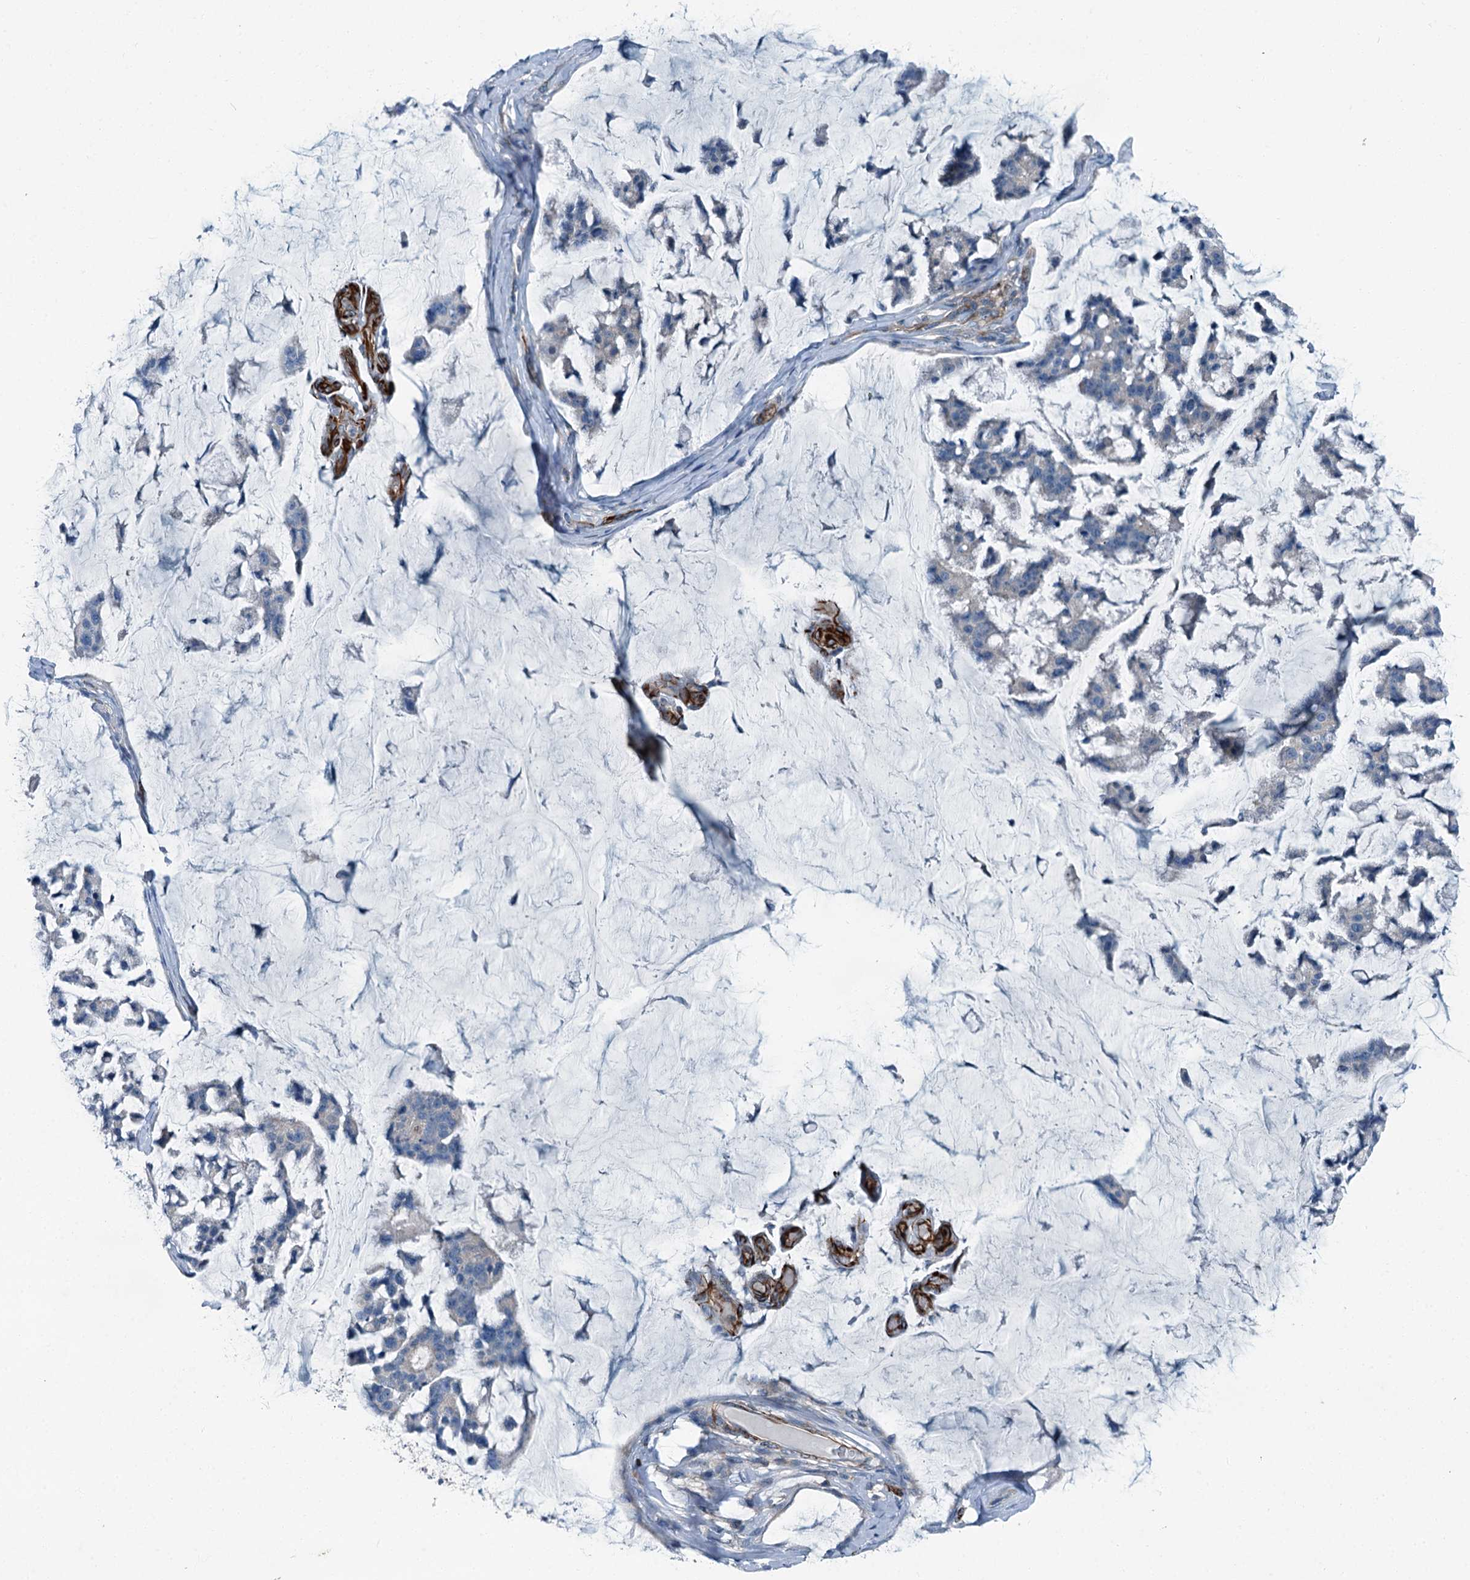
{"staining": {"intensity": "negative", "quantity": "none", "location": "none"}, "tissue": "stomach cancer", "cell_type": "Tumor cells", "image_type": "cancer", "snomed": [{"axis": "morphology", "description": "Adenocarcinoma, NOS"}, {"axis": "topography", "description": "Stomach, lower"}], "caption": "DAB (3,3'-diaminobenzidine) immunohistochemical staining of human stomach cancer (adenocarcinoma) shows no significant staining in tumor cells. (DAB immunohistochemistry (IHC) visualized using brightfield microscopy, high magnification).", "gene": "AXL", "patient": {"sex": "male", "age": 67}}